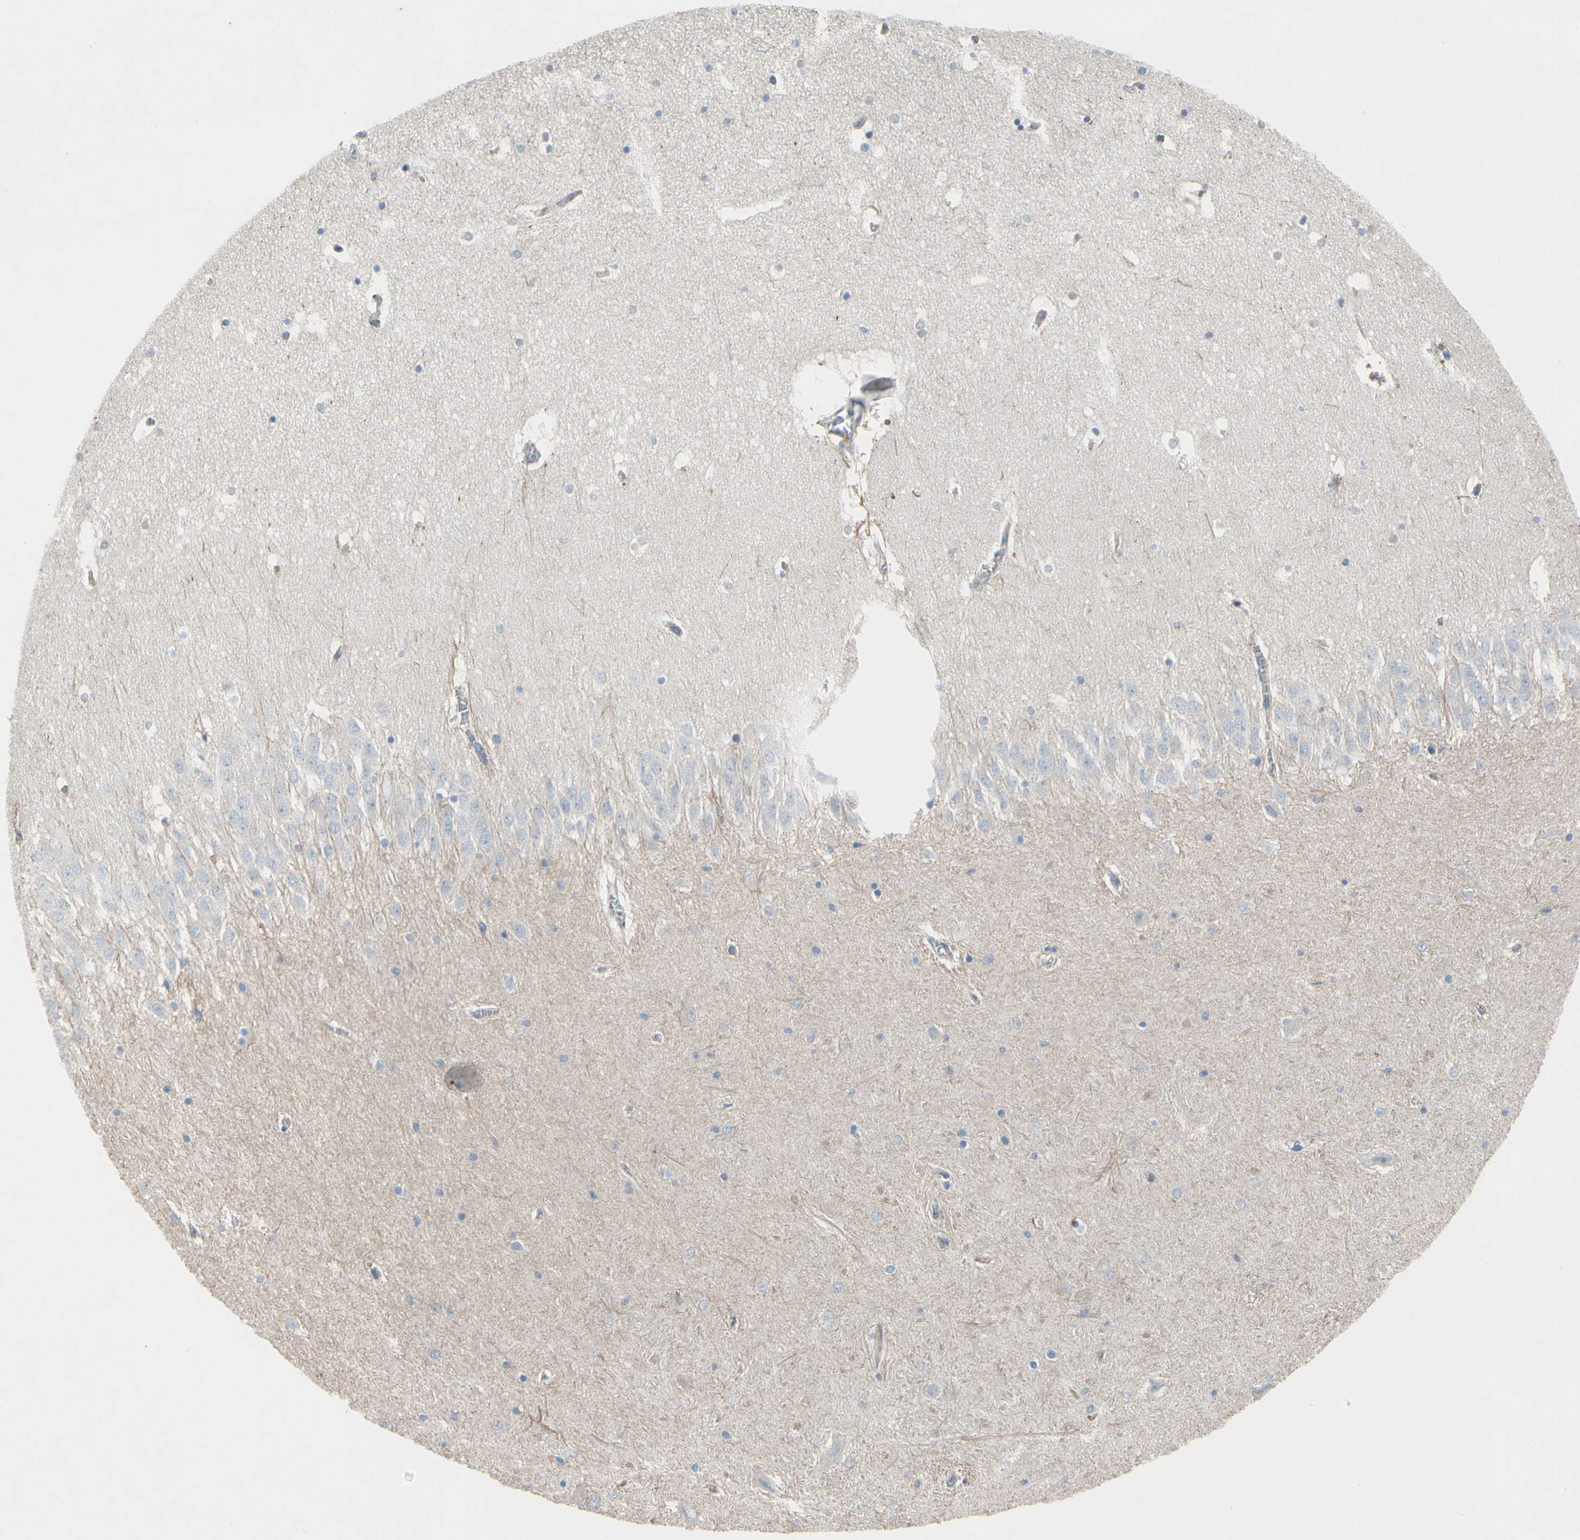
{"staining": {"intensity": "negative", "quantity": "none", "location": "none"}, "tissue": "hippocampus", "cell_type": "Glial cells", "image_type": "normal", "snomed": [{"axis": "morphology", "description": "Normal tissue, NOS"}, {"axis": "topography", "description": "Hippocampus"}], "caption": "Immunohistochemistry (IHC) micrograph of unremarkable hippocampus stained for a protein (brown), which displays no staining in glial cells. (DAB (3,3'-diaminobenzidine) IHC visualized using brightfield microscopy, high magnification).", "gene": "HJURP", "patient": {"sex": "male", "age": 45}}